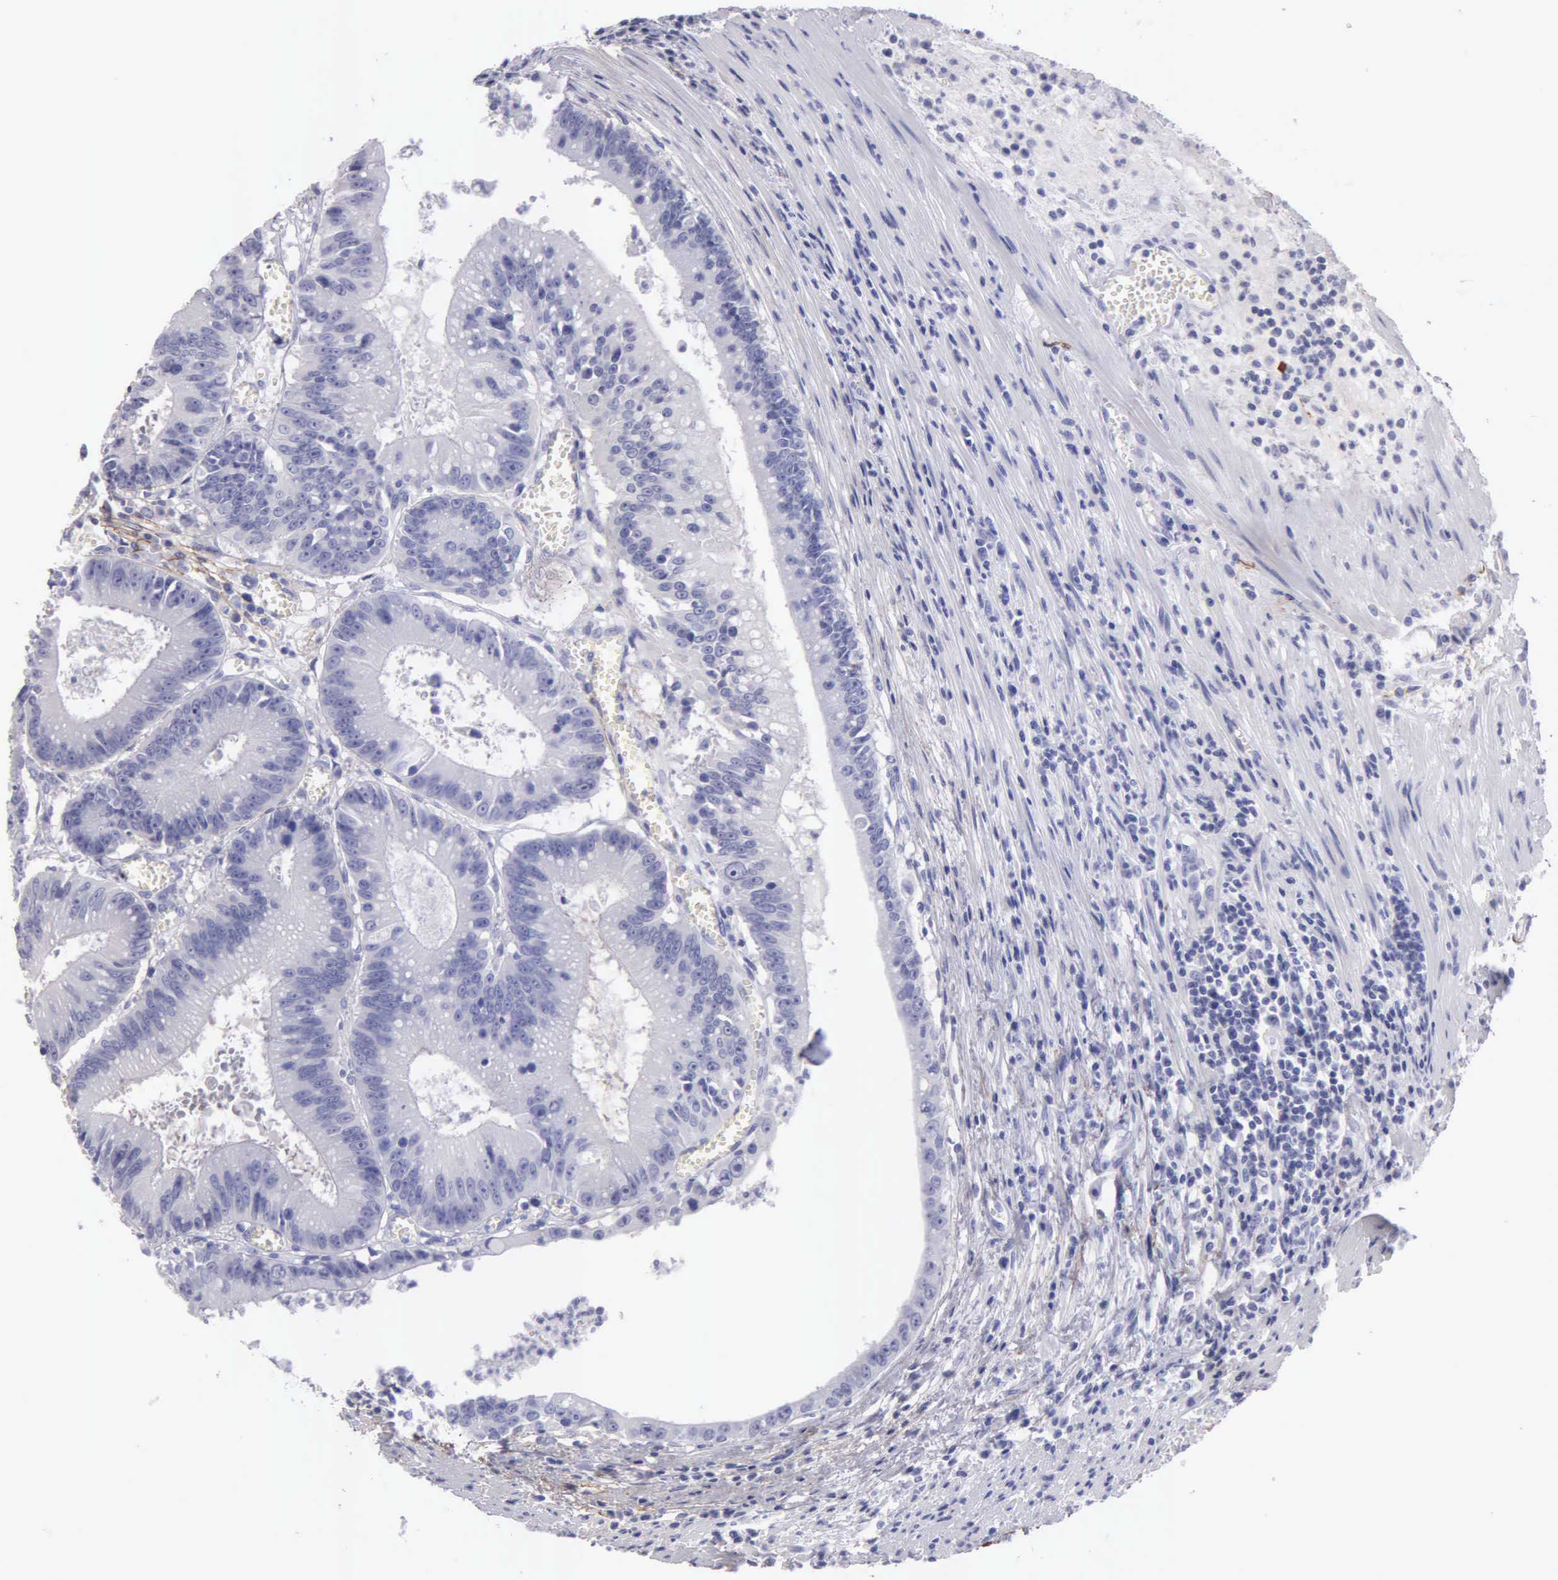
{"staining": {"intensity": "negative", "quantity": "none", "location": "none"}, "tissue": "colorectal cancer", "cell_type": "Tumor cells", "image_type": "cancer", "snomed": [{"axis": "morphology", "description": "Adenocarcinoma, NOS"}, {"axis": "topography", "description": "Rectum"}], "caption": "This is an immunohistochemistry (IHC) micrograph of human adenocarcinoma (colorectal). There is no staining in tumor cells.", "gene": "FBLN5", "patient": {"sex": "female", "age": 81}}